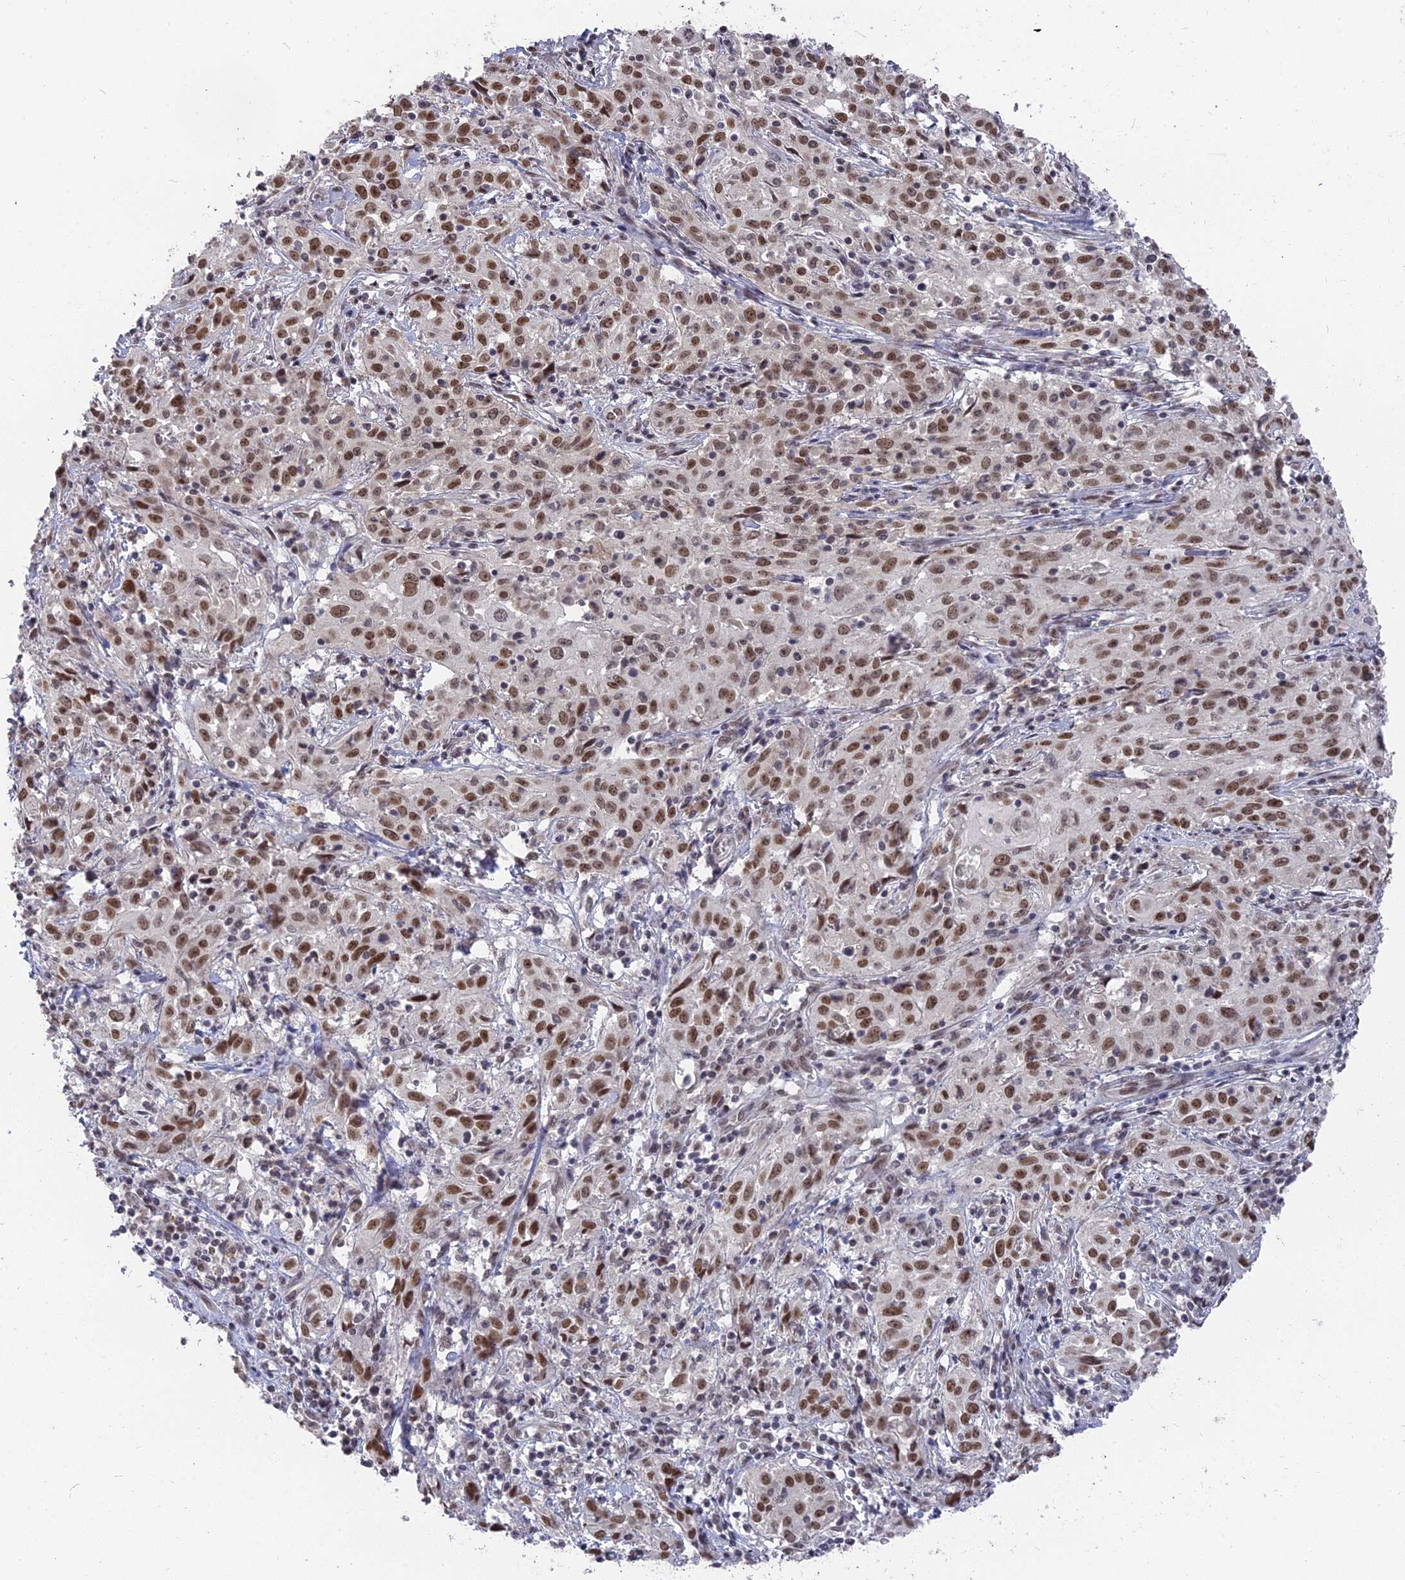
{"staining": {"intensity": "moderate", "quantity": ">75%", "location": "nuclear"}, "tissue": "cervical cancer", "cell_type": "Tumor cells", "image_type": "cancer", "snomed": [{"axis": "morphology", "description": "Squamous cell carcinoma, NOS"}, {"axis": "topography", "description": "Cervix"}], "caption": "Immunohistochemical staining of human cervical cancer (squamous cell carcinoma) displays medium levels of moderate nuclear positivity in about >75% of tumor cells. The staining was performed using DAB (3,3'-diaminobenzidine), with brown indicating positive protein expression. Nuclei are stained blue with hematoxylin.", "gene": "NR1H3", "patient": {"sex": "female", "age": 57}}